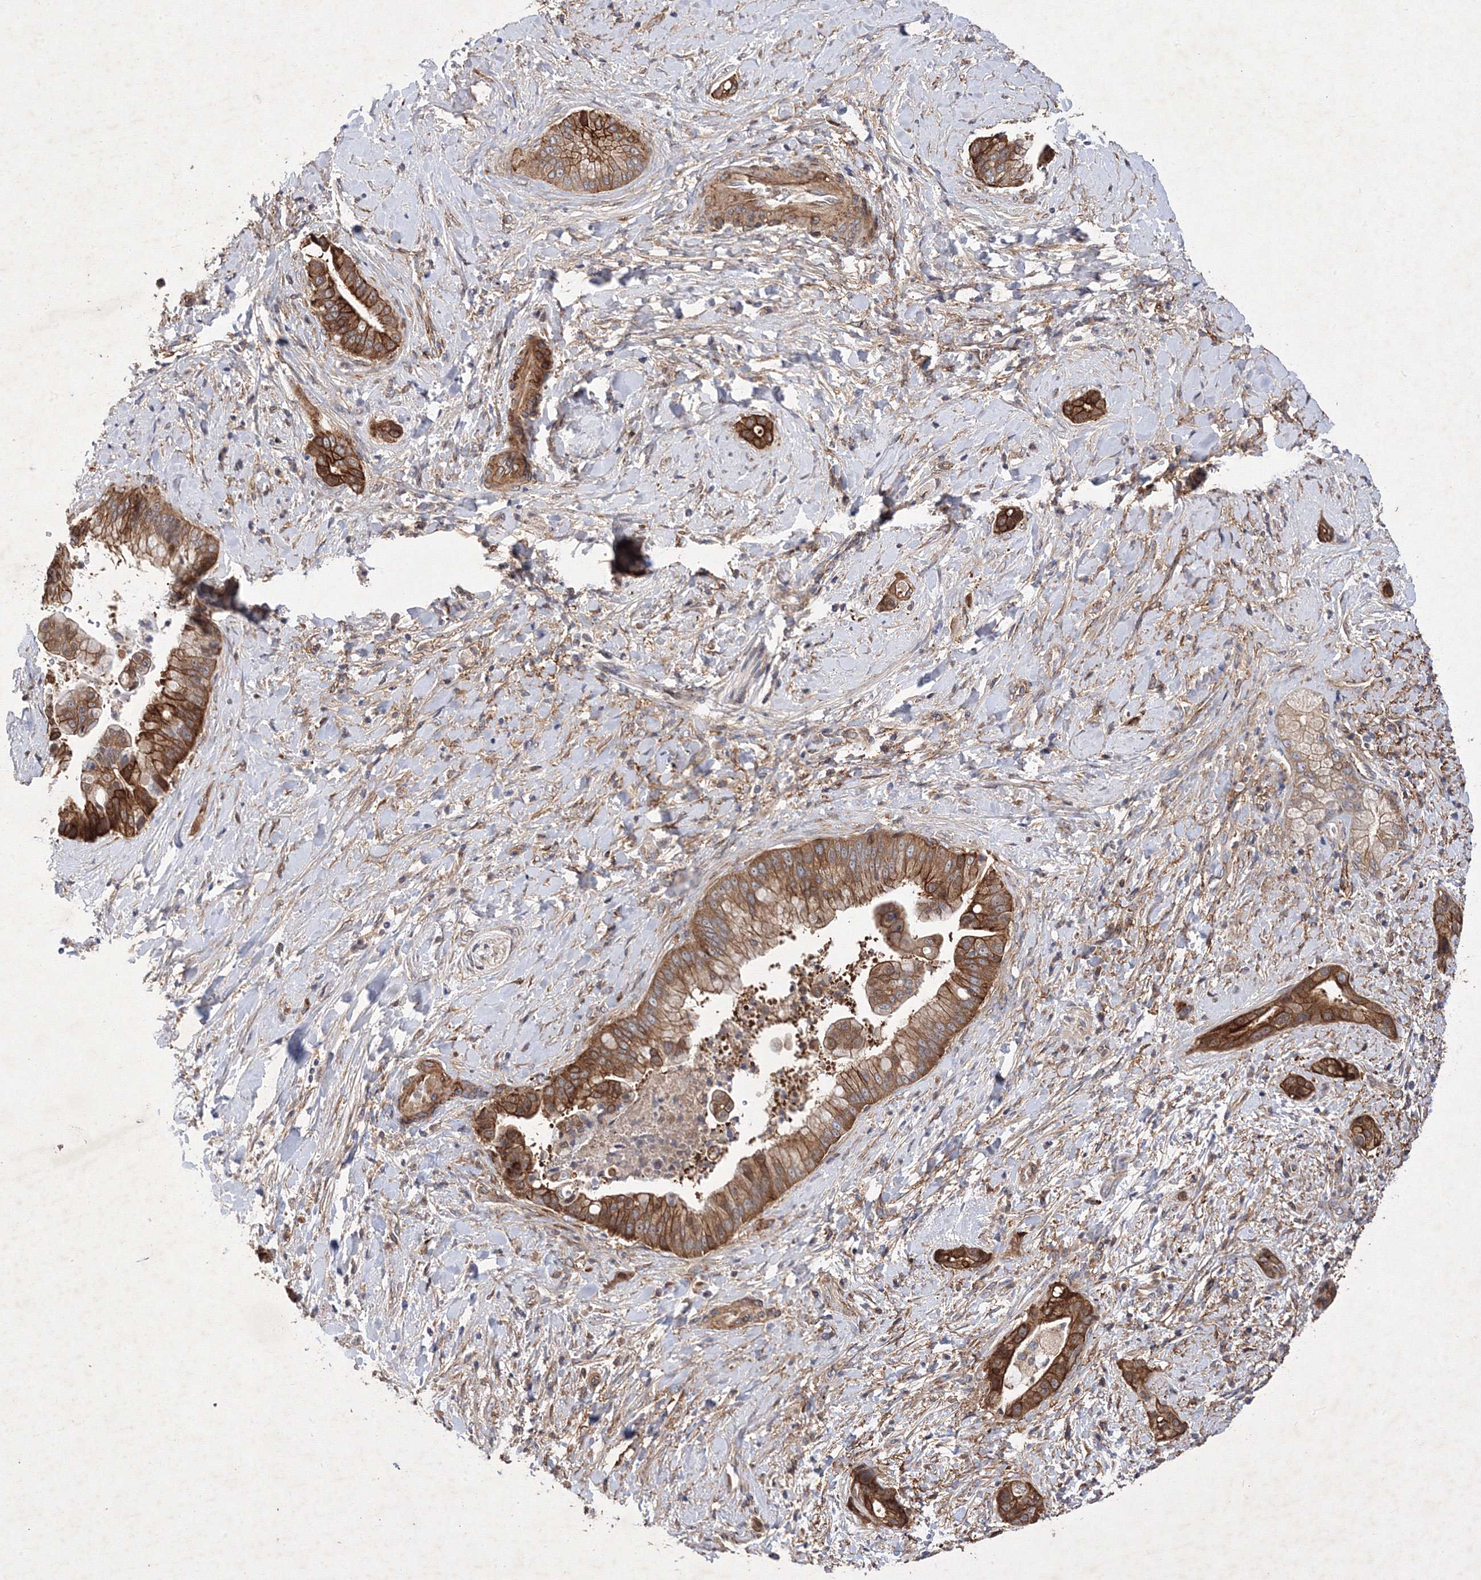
{"staining": {"intensity": "moderate", "quantity": ">75%", "location": "cytoplasmic/membranous"}, "tissue": "liver cancer", "cell_type": "Tumor cells", "image_type": "cancer", "snomed": [{"axis": "morphology", "description": "Cholangiocarcinoma"}, {"axis": "topography", "description": "Liver"}], "caption": "The image shows staining of cholangiocarcinoma (liver), revealing moderate cytoplasmic/membranous protein staining (brown color) within tumor cells.", "gene": "SNX18", "patient": {"sex": "female", "age": 54}}